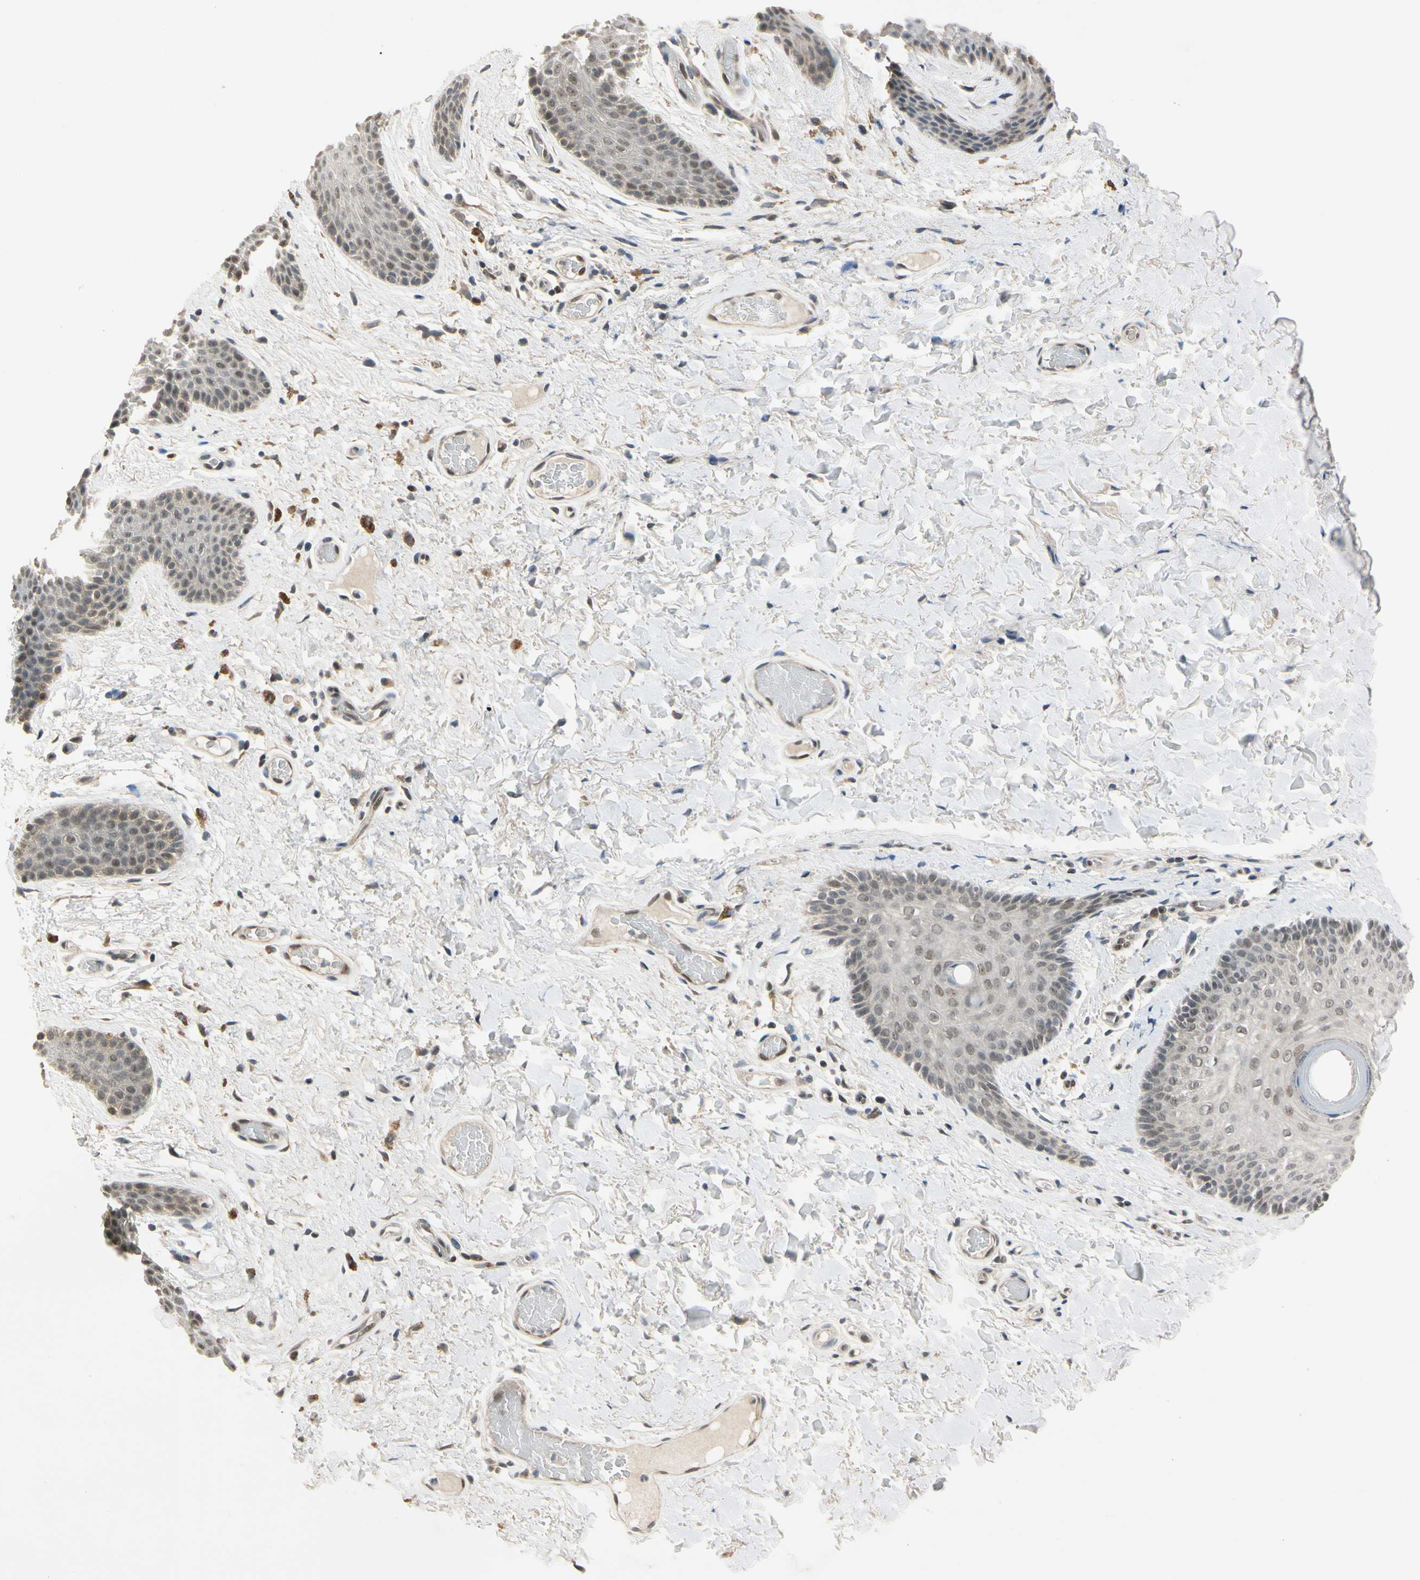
{"staining": {"intensity": "moderate", "quantity": ">75%", "location": "cytoplasmic/membranous,nuclear"}, "tissue": "skin", "cell_type": "Epidermal cells", "image_type": "normal", "snomed": [{"axis": "morphology", "description": "Normal tissue, NOS"}, {"axis": "topography", "description": "Anal"}], "caption": "Unremarkable skin was stained to show a protein in brown. There is medium levels of moderate cytoplasmic/membranous,nuclear positivity in about >75% of epidermal cells.", "gene": "RIOX2", "patient": {"sex": "male", "age": 74}}